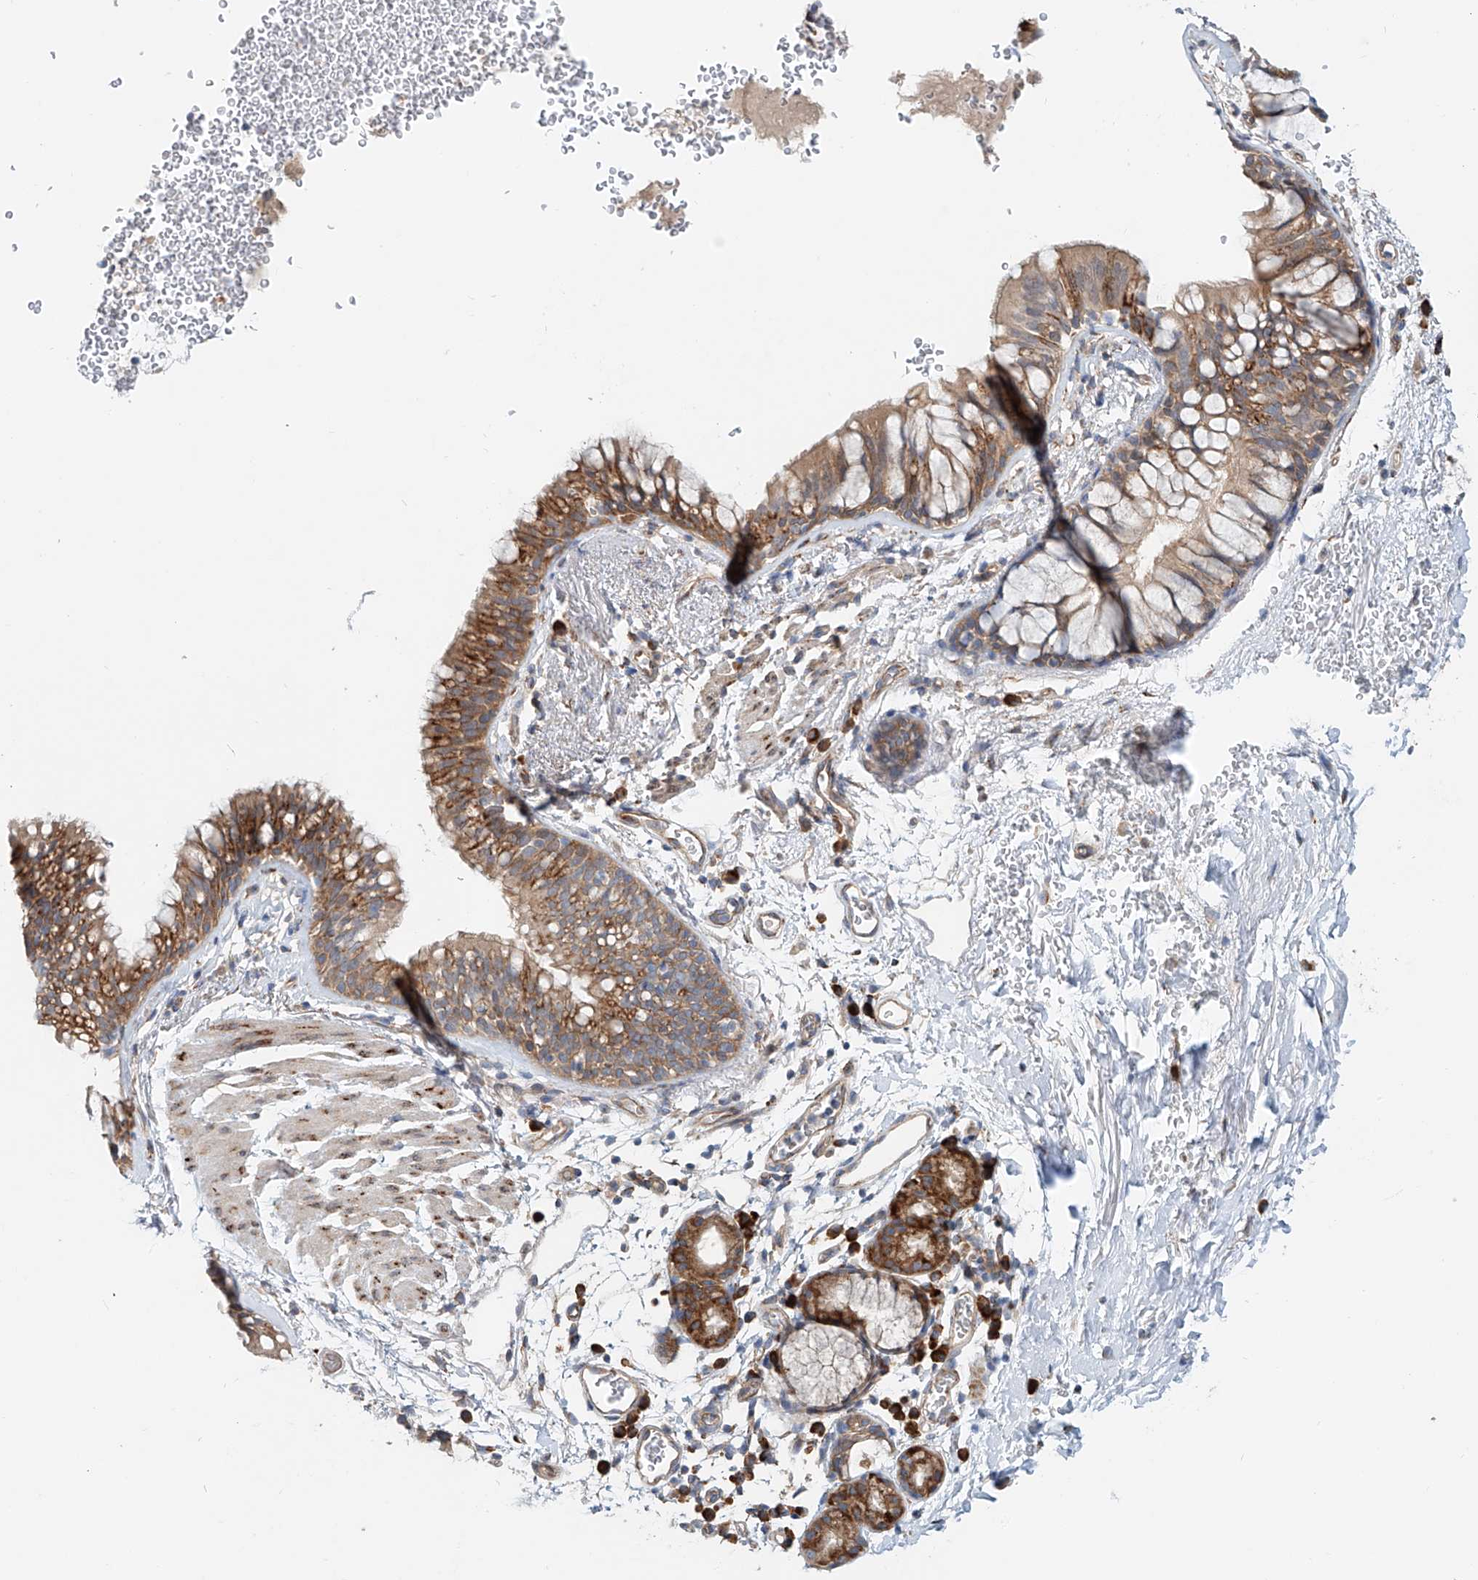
{"staining": {"intensity": "moderate", "quantity": ">75%", "location": "cytoplasmic/membranous"}, "tissue": "bronchus", "cell_type": "Respiratory epithelial cells", "image_type": "normal", "snomed": [{"axis": "morphology", "description": "Normal tissue, NOS"}, {"axis": "topography", "description": "Cartilage tissue"}, {"axis": "topography", "description": "Bronchus"}], "caption": "Normal bronchus was stained to show a protein in brown. There is medium levels of moderate cytoplasmic/membranous positivity in approximately >75% of respiratory epithelial cells. The protein of interest is shown in brown color, while the nuclei are stained blue.", "gene": "SNAP29", "patient": {"sex": "female", "age": 53}}